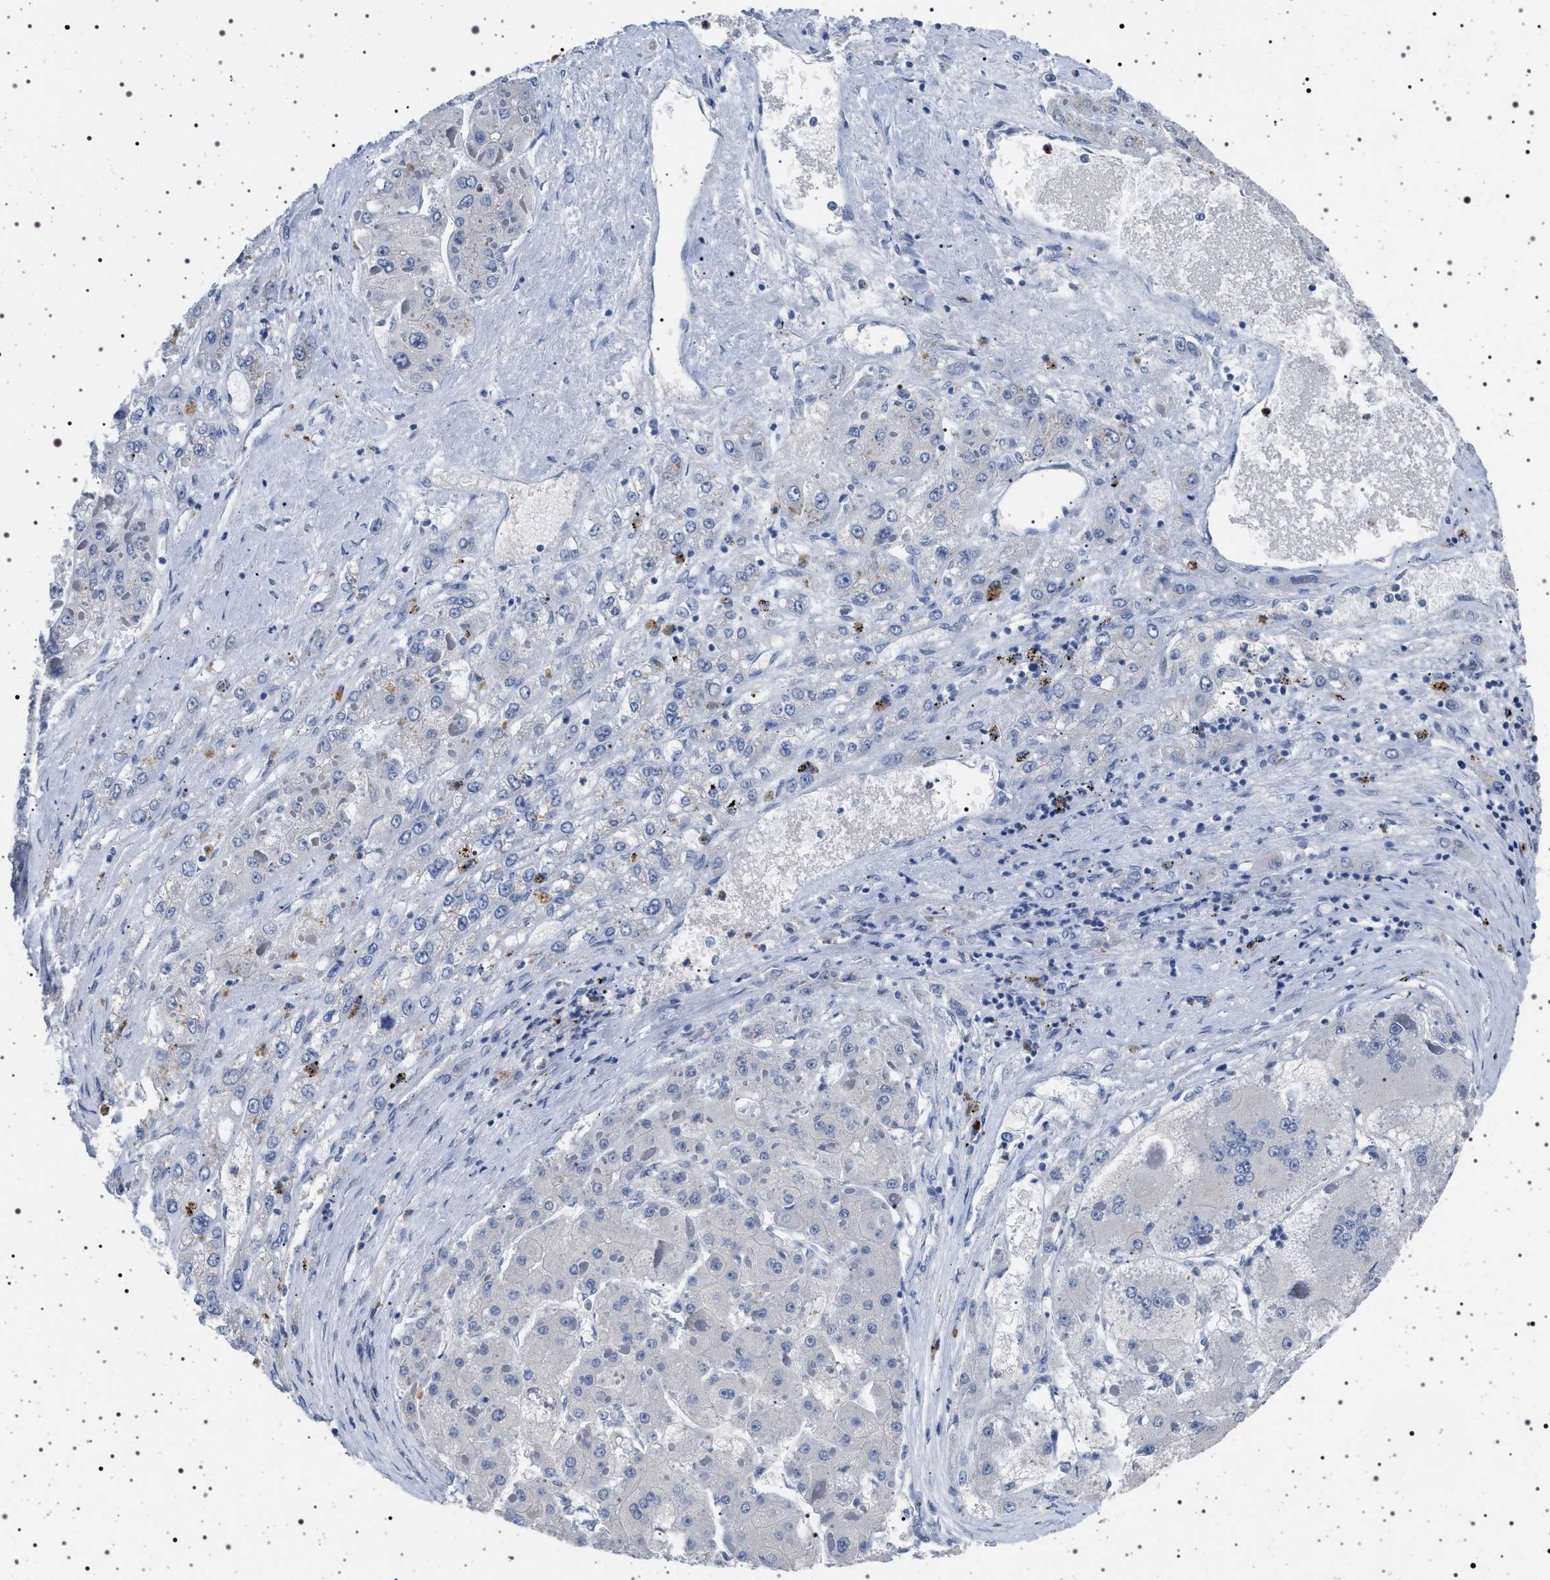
{"staining": {"intensity": "negative", "quantity": "none", "location": "none"}, "tissue": "liver cancer", "cell_type": "Tumor cells", "image_type": "cancer", "snomed": [{"axis": "morphology", "description": "Carcinoma, Hepatocellular, NOS"}, {"axis": "topography", "description": "Liver"}], "caption": "High magnification brightfield microscopy of liver cancer (hepatocellular carcinoma) stained with DAB (brown) and counterstained with hematoxylin (blue): tumor cells show no significant positivity.", "gene": "NAT9", "patient": {"sex": "female", "age": 73}}